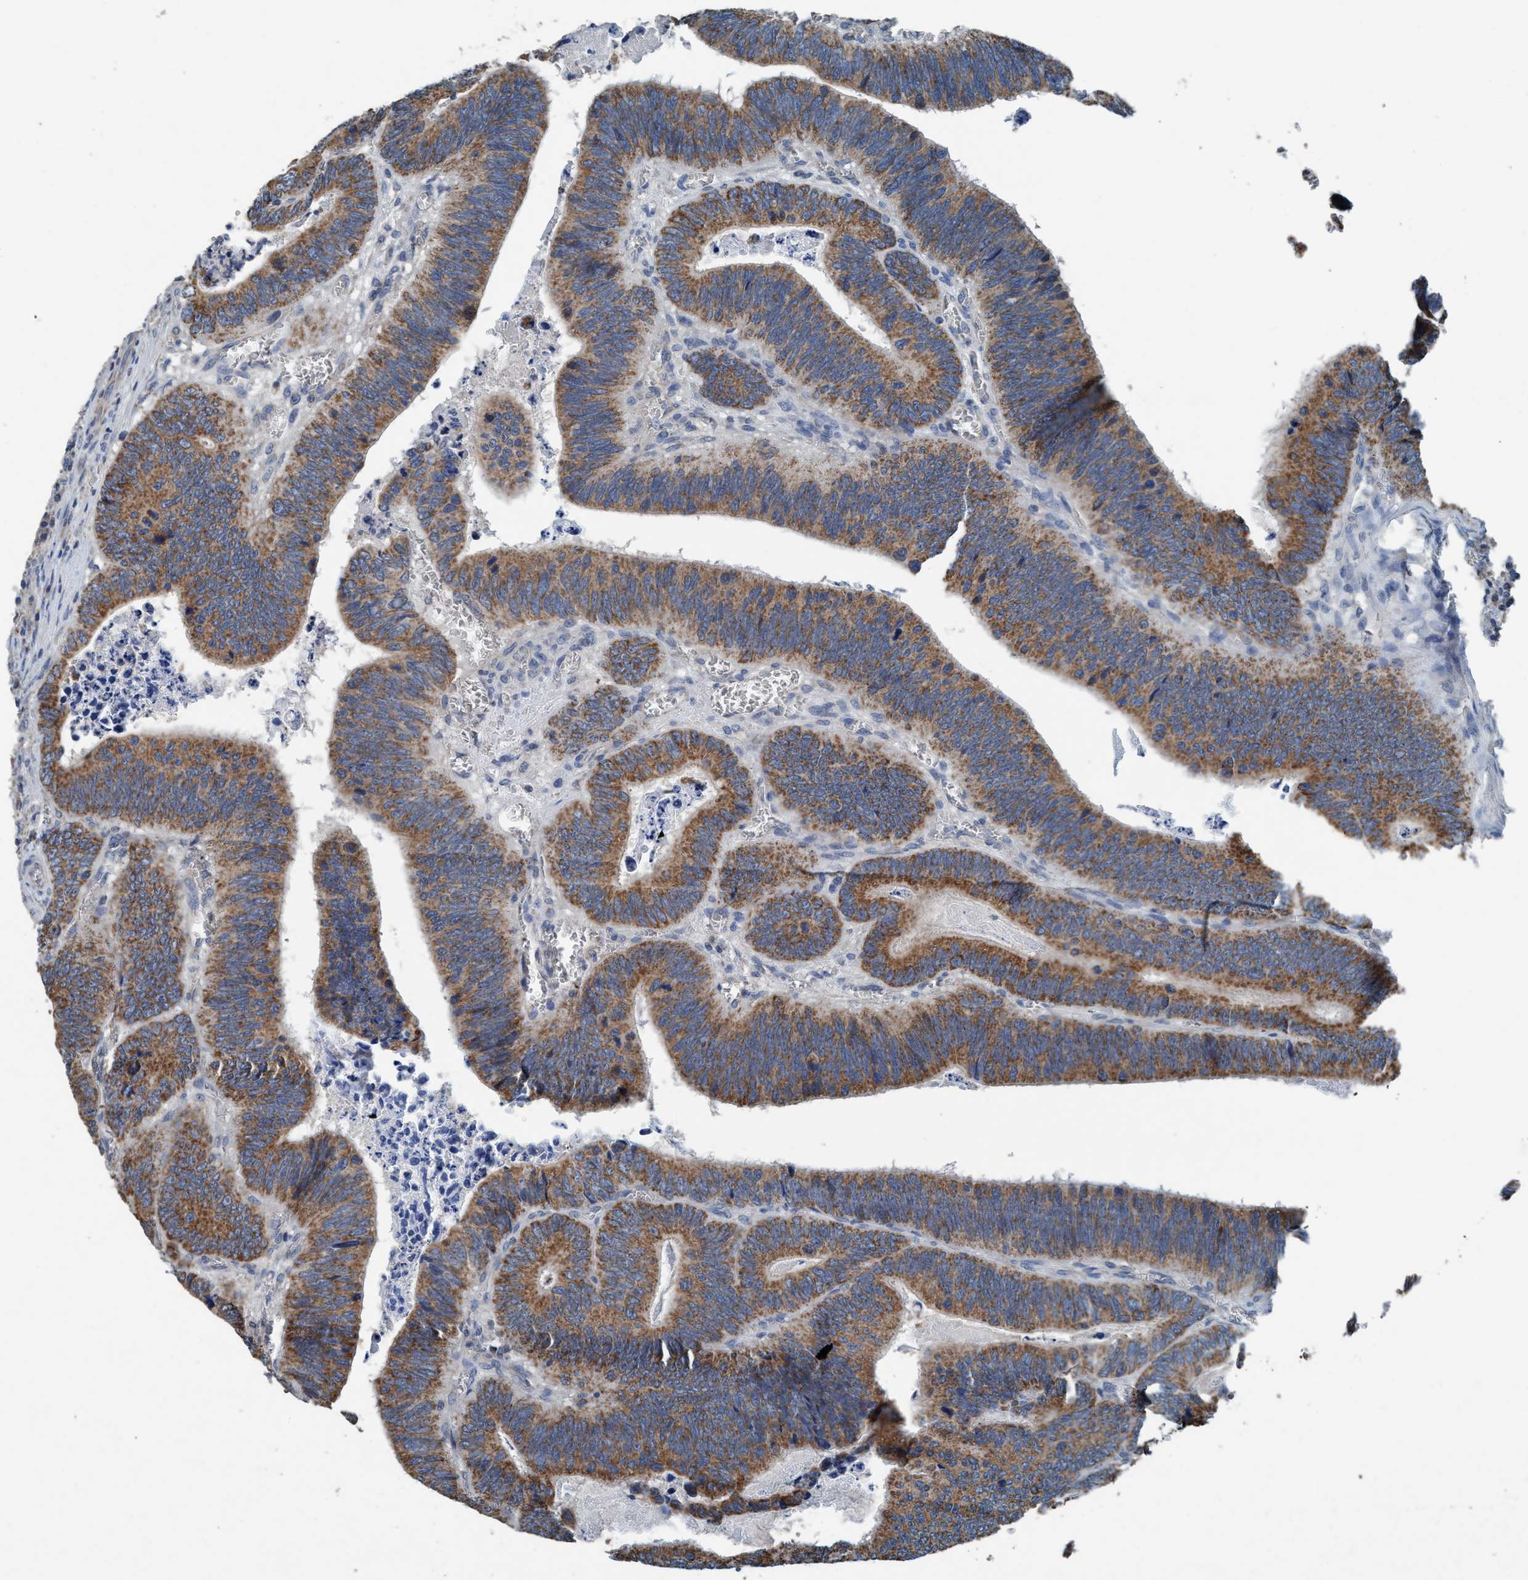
{"staining": {"intensity": "moderate", "quantity": ">75%", "location": "cytoplasmic/membranous"}, "tissue": "colorectal cancer", "cell_type": "Tumor cells", "image_type": "cancer", "snomed": [{"axis": "morphology", "description": "Inflammation, NOS"}, {"axis": "morphology", "description": "Adenocarcinoma, NOS"}, {"axis": "topography", "description": "Colon"}], "caption": "A high-resolution histopathology image shows immunohistochemistry staining of colorectal cancer, which reveals moderate cytoplasmic/membranous positivity in about >75% of tumor cells. The staining is performed using DAB (3,3'-diaminobenzidine) brown chromogen to label protein expression. The nuclei are counter-stained blue using hematoxylin.", "gene": "ANKFN1", "patient": {"sex": "male", "age": 72}}